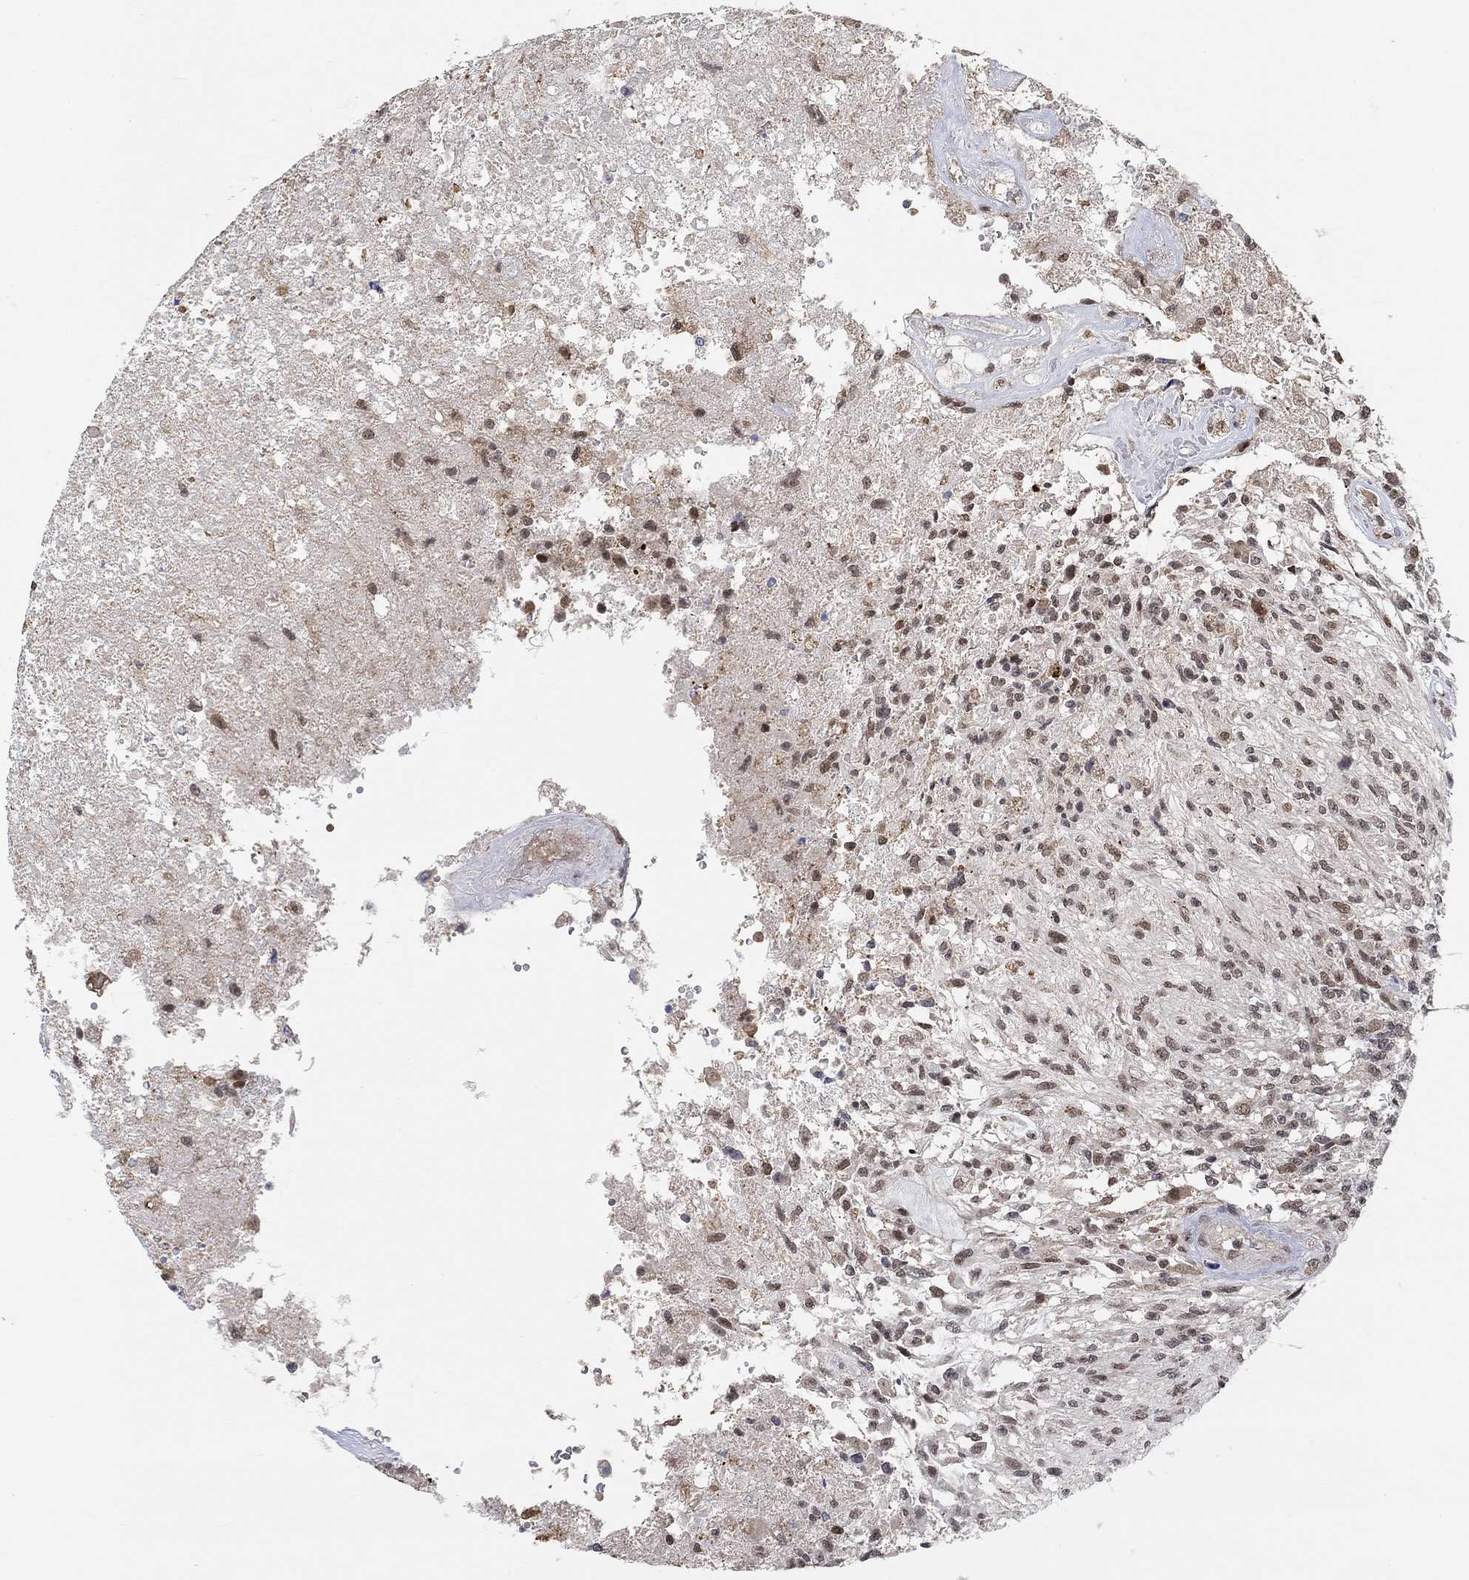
{"staining": {"intensity": "moderate", "quantity": "<25%", "location": "nuclear"}, "tissue": "glioma", "cell_type": "Tumor cells", "image_type": "cancer", "snomed": [{"axis": "morphology", "description": "Glioma, malignant, High grade"}, {"axis": "topography", "description": "Brain"}], "caption": "Human glioma stained with a brown dye demonstrates moderate nuclear positive positivity in about <25% of tumor cells.", "gene": "THAP8", "patient": {"sex": "male", "age": 56}}